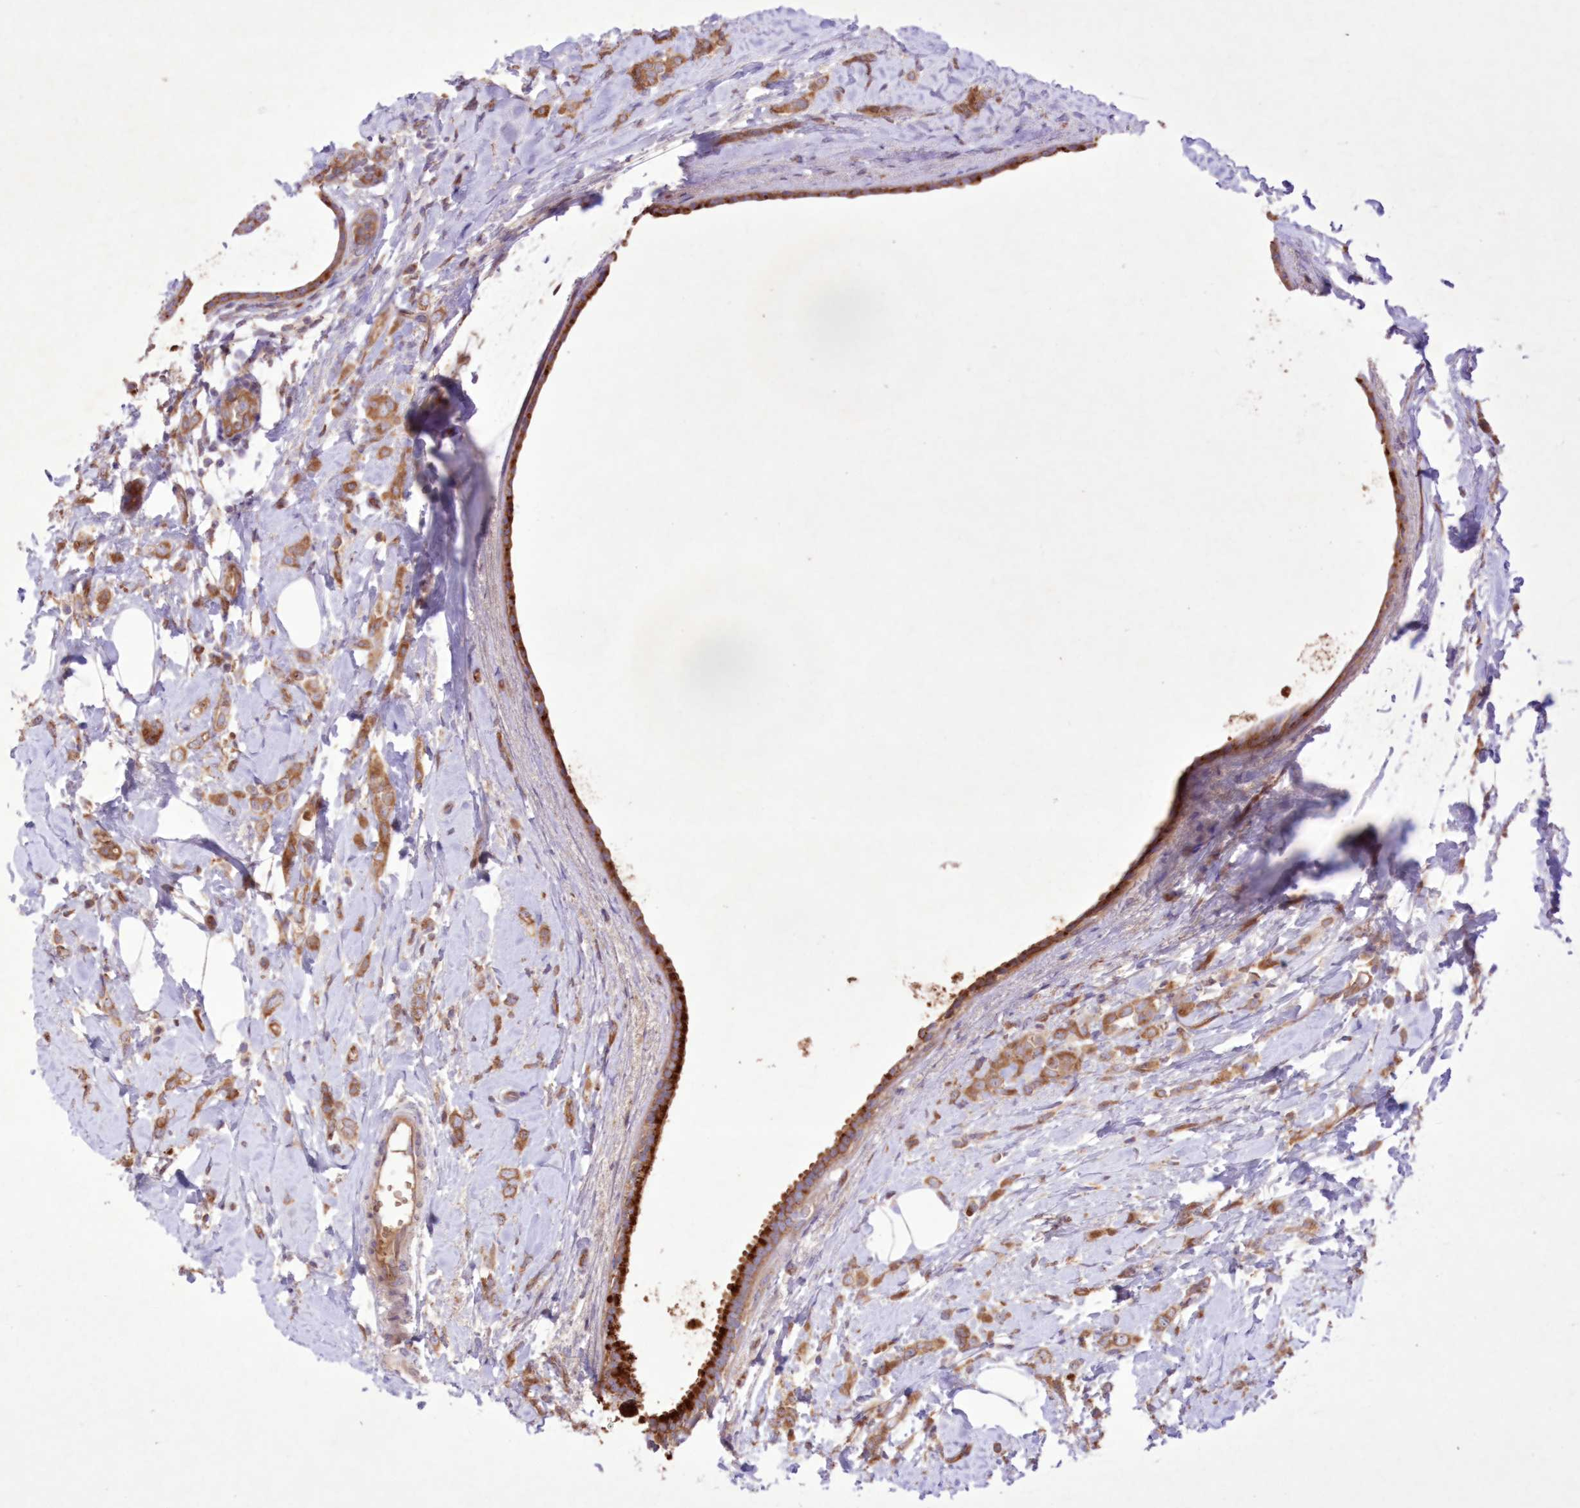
{"staining": {"intensity": "moderate", "quantity": ">75%", "location": "cytoplasmic/membranous"}, "tissue": "breast cancer", "cell_type": "Tumor cells", "image_type": "cancer", "snomed": [{"axis": "morphology", "description": "Lobular carcinoma"}, {"axis": "topography", "description": "Breast"}], "caption": "Lobular carcinoma (breast) was stained to show a protein in brown. There is medium levels of moderate cytoplasmic/membranous positivity in about >75% of tumor cells.", "gene": "FCHO2", "patient": {"sex": "female", "age": 47}}